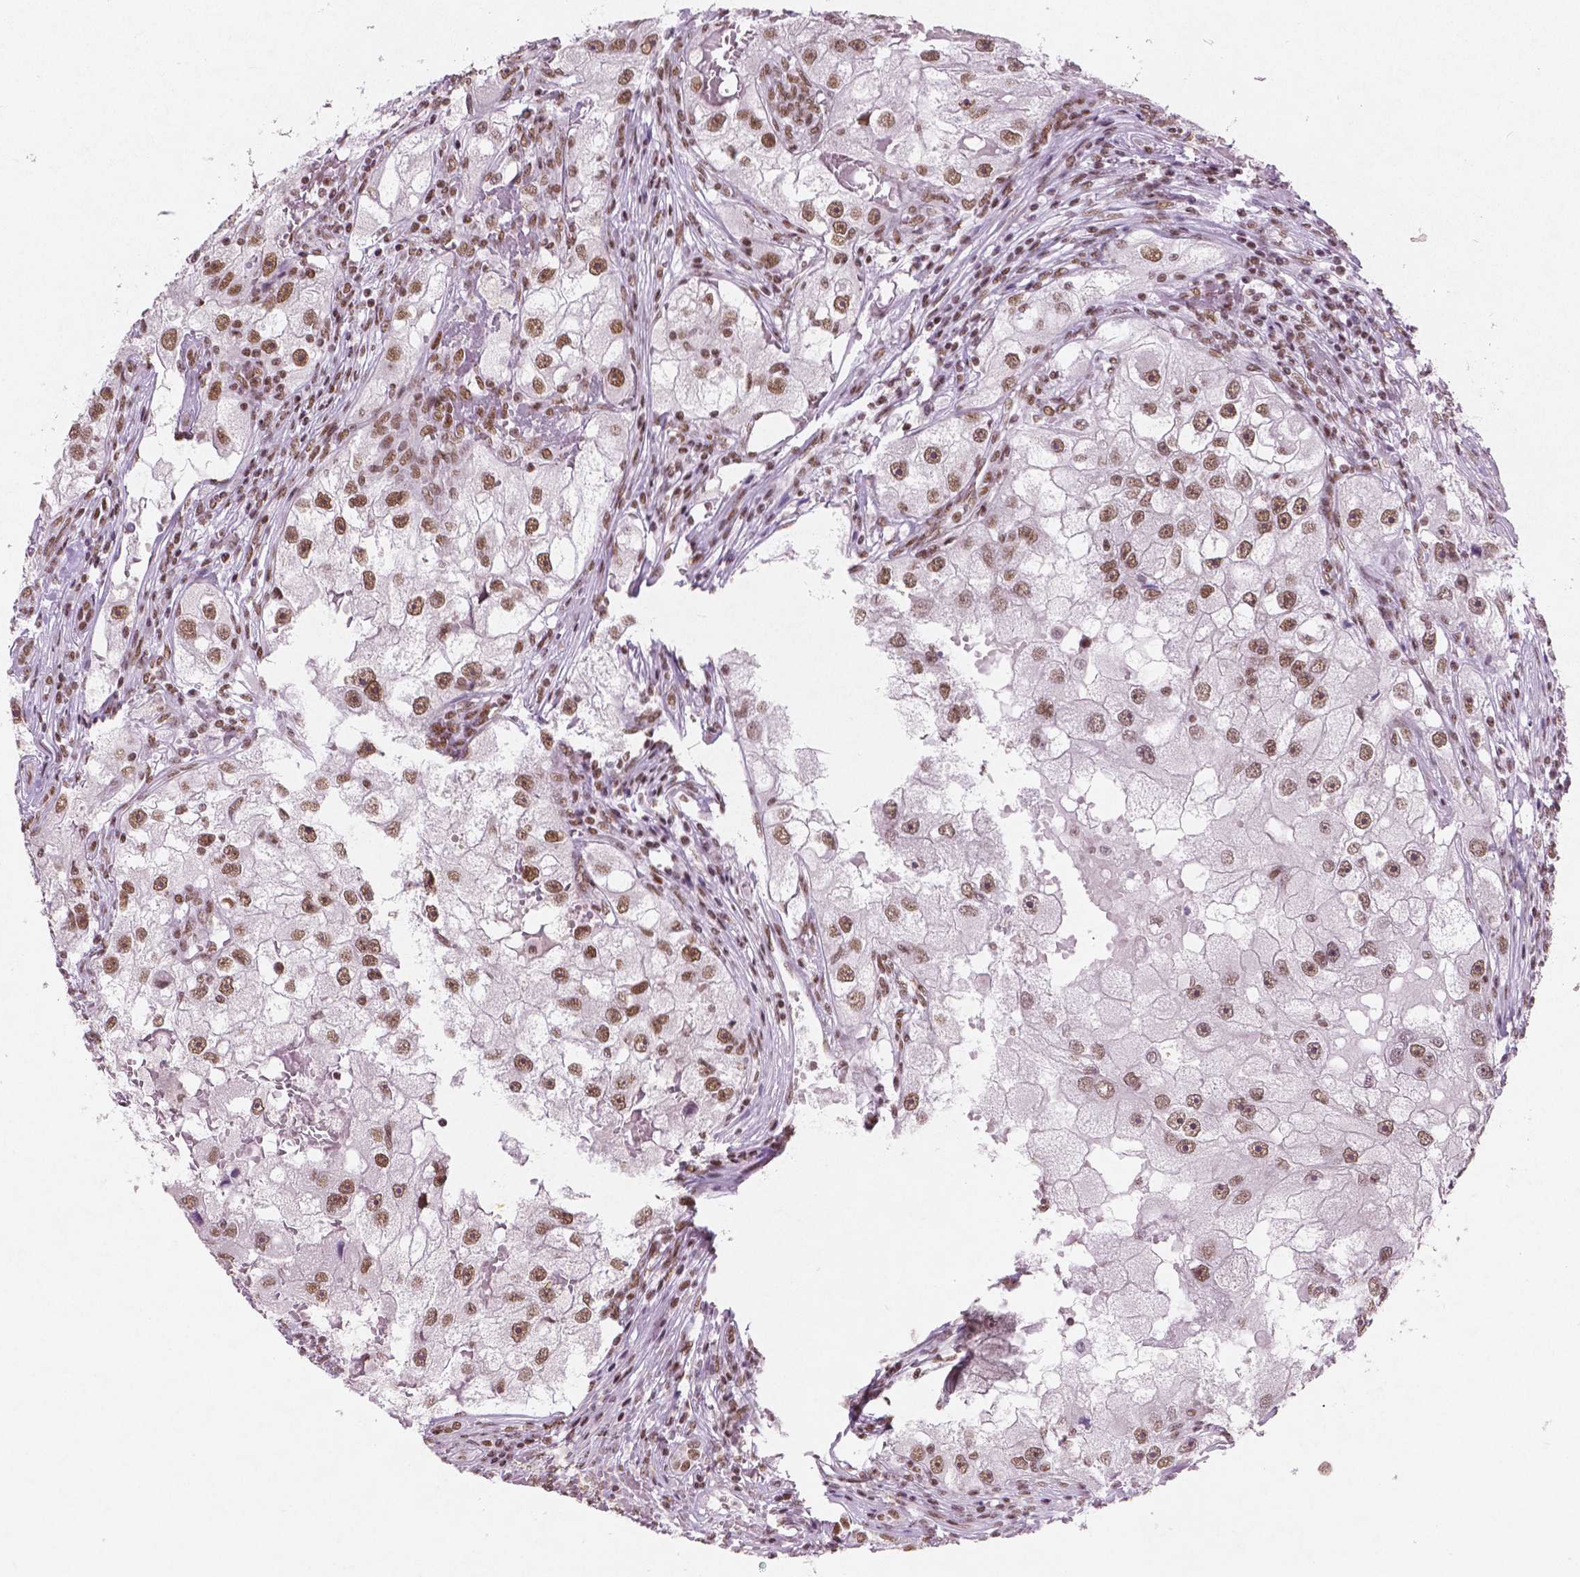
{"staining": {"intensity": "moderate", "quantity": ">75%", "location": "nuclear"}, "tissue": "renal cancer", "cell_type": "Tumor cells", "image_type": "cancer", "snomed": [{"axis": "morphology", "description": "Adenocarcinoma, NOS"}, {"axis": "topography", "description": "Kidney"}], "caption": "Adenocarcinoma (renal) stained with DAB (3,3'-diaminobenzidine) IHC demonstrates medium levels of moderate nuclear staining in about >75% of tumor cells.", "gene": "BRD4", "patient": {"sex": "male", "age": 63}}